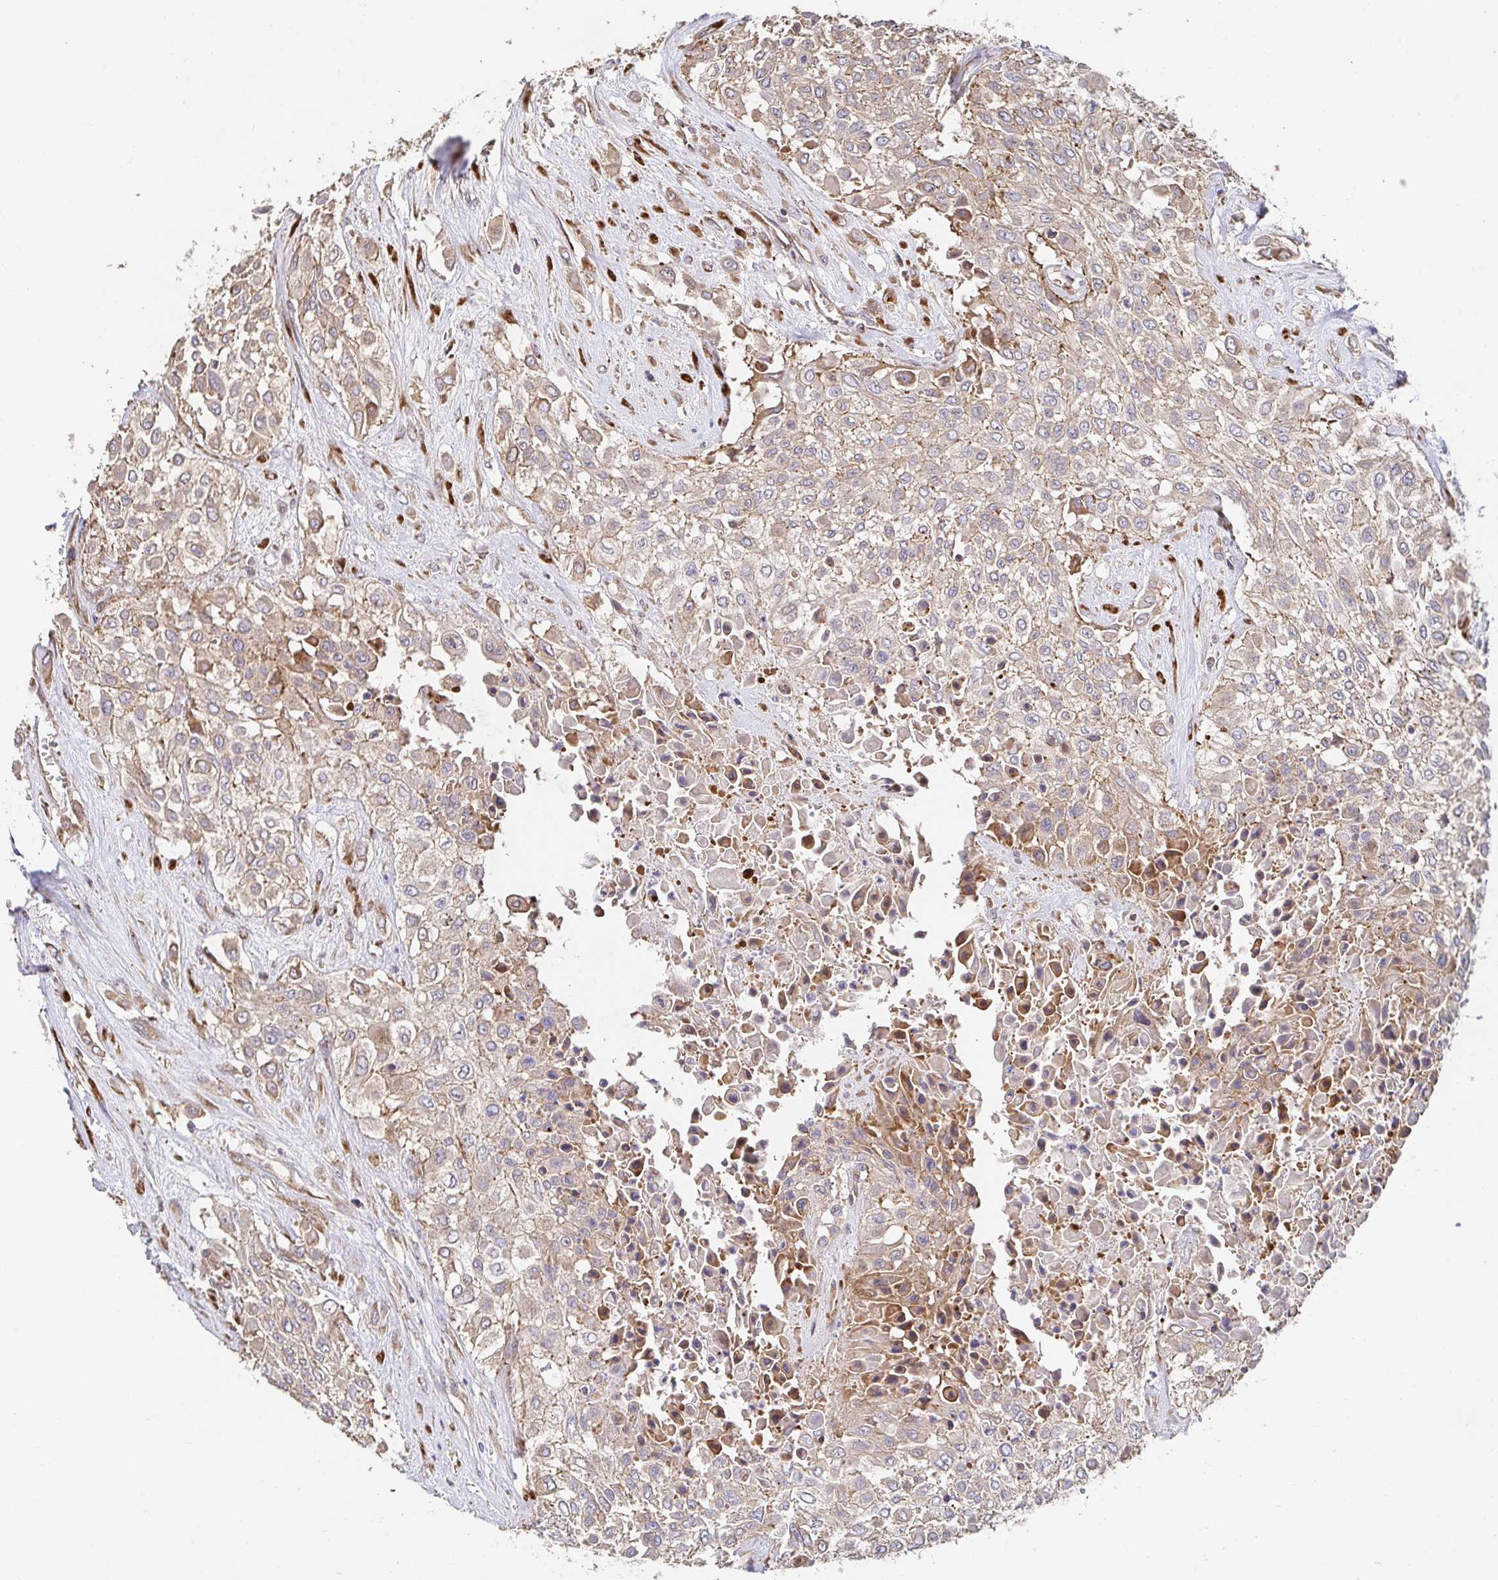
{"staining": {"intensity": "weak", "quantity": ">75%", "location": "cytoplasmic/membranous"}, "tissue": "urothelial cancer", "cell_type": "Tumor cells", "image_type": "cancer", "snomed": [{"axis": "morphology", "description": "Urothelial carcinoma, High grade"}, {"axis": "topography", "description": "Urinary bladder"}], "caption": "Weak cytoplasmic/membranous staining for a protein is identified in approximately >75% of tumor cells of urothelial cancer using IHC.", "gene": "APBB1", "patient": {"sex": "male", "age": 57}}